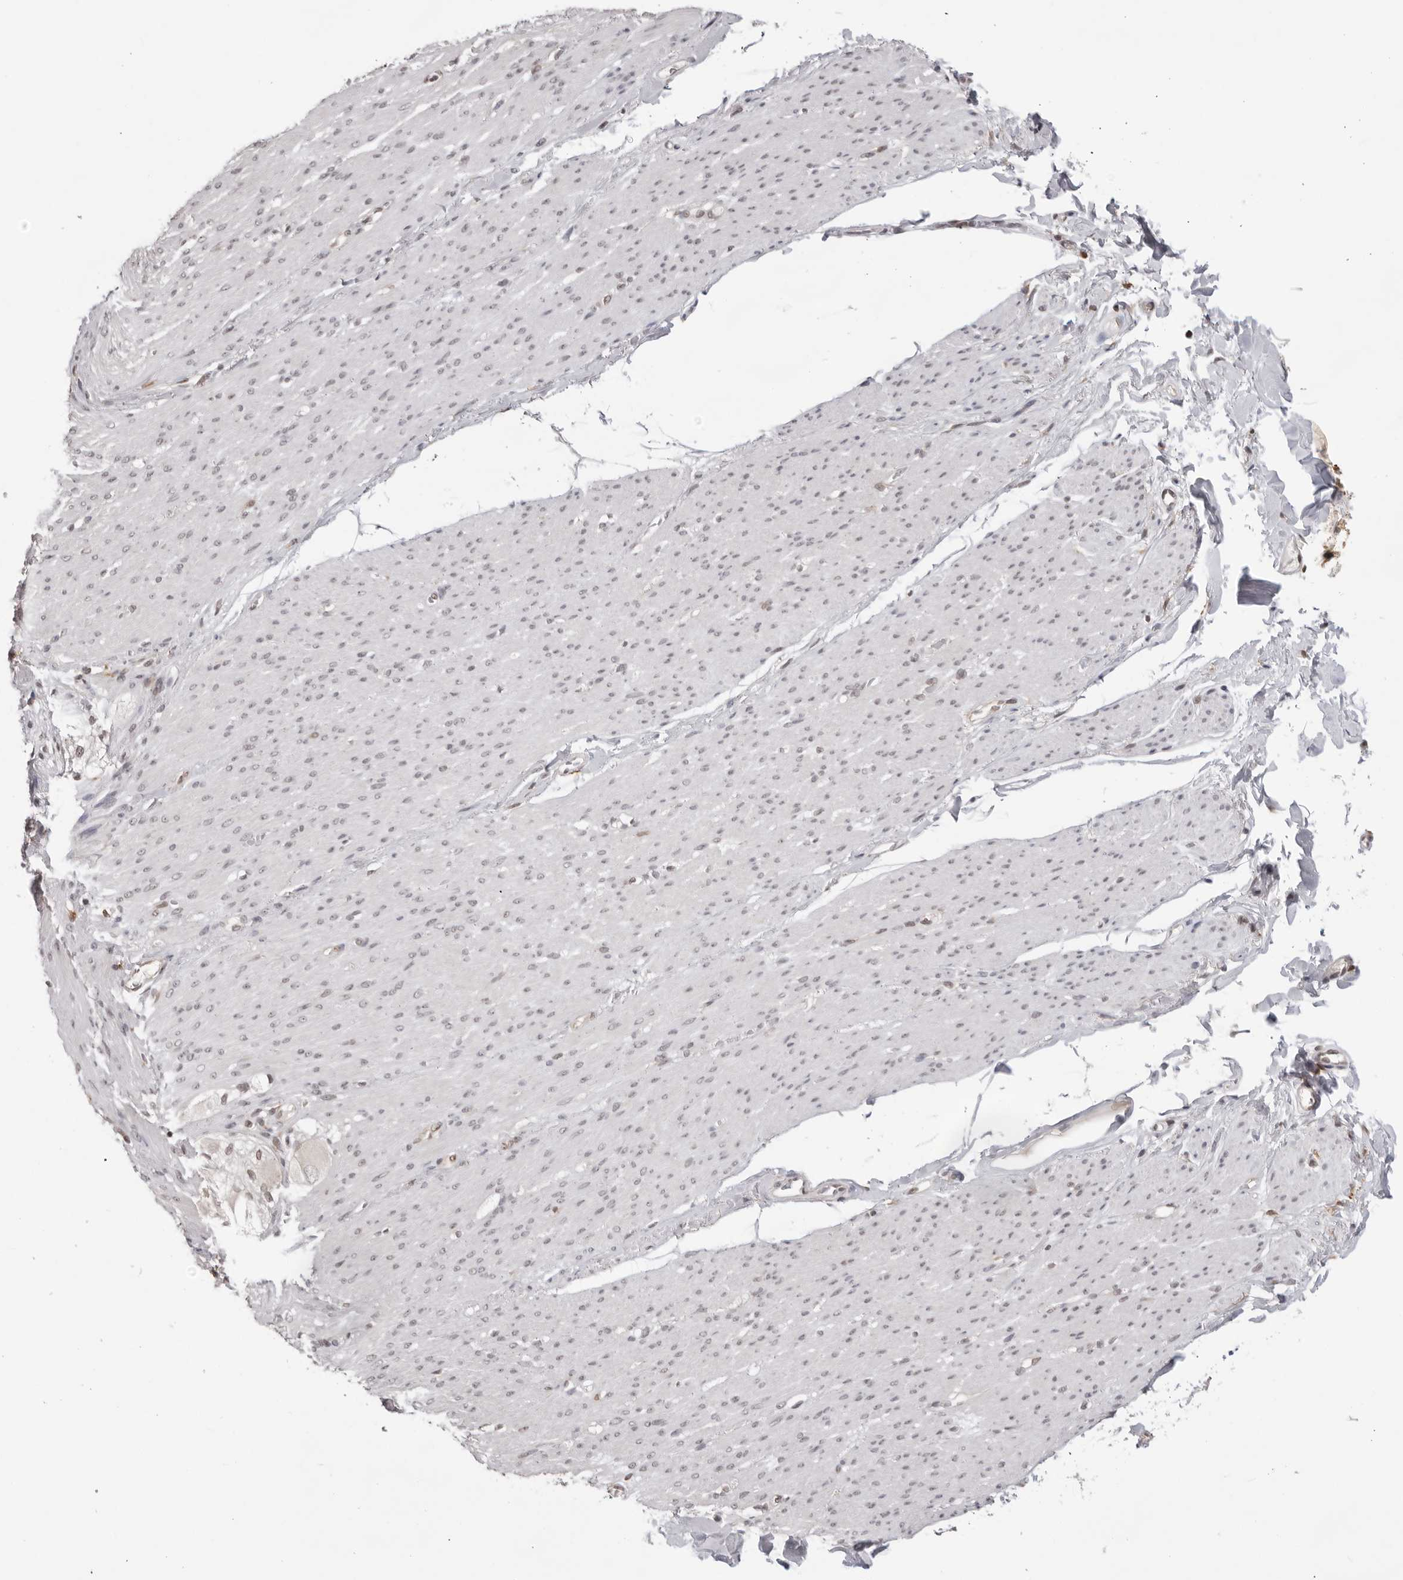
{"staining": {"intensity": "negative", "quantity": "none", "location": "none"}, "tissue": "smooth muscle", "cell_type": "Smooth muscle cells", "image_type": "normal", "snomed": [{"axis": "morphology", "description": "Normal tissue, NOS"}, {"axis": "topography", "description": "Colon"}, {"axis": "topography", "description": "Peripheral nerve tissue"}], "caption": "DAB immunohistochemical staining of normal human smooth muscle displays no significant positivity in smooth muscle cells.", "gene": "EXOSC10", "patient": {"sex": "female", "age": 61}}